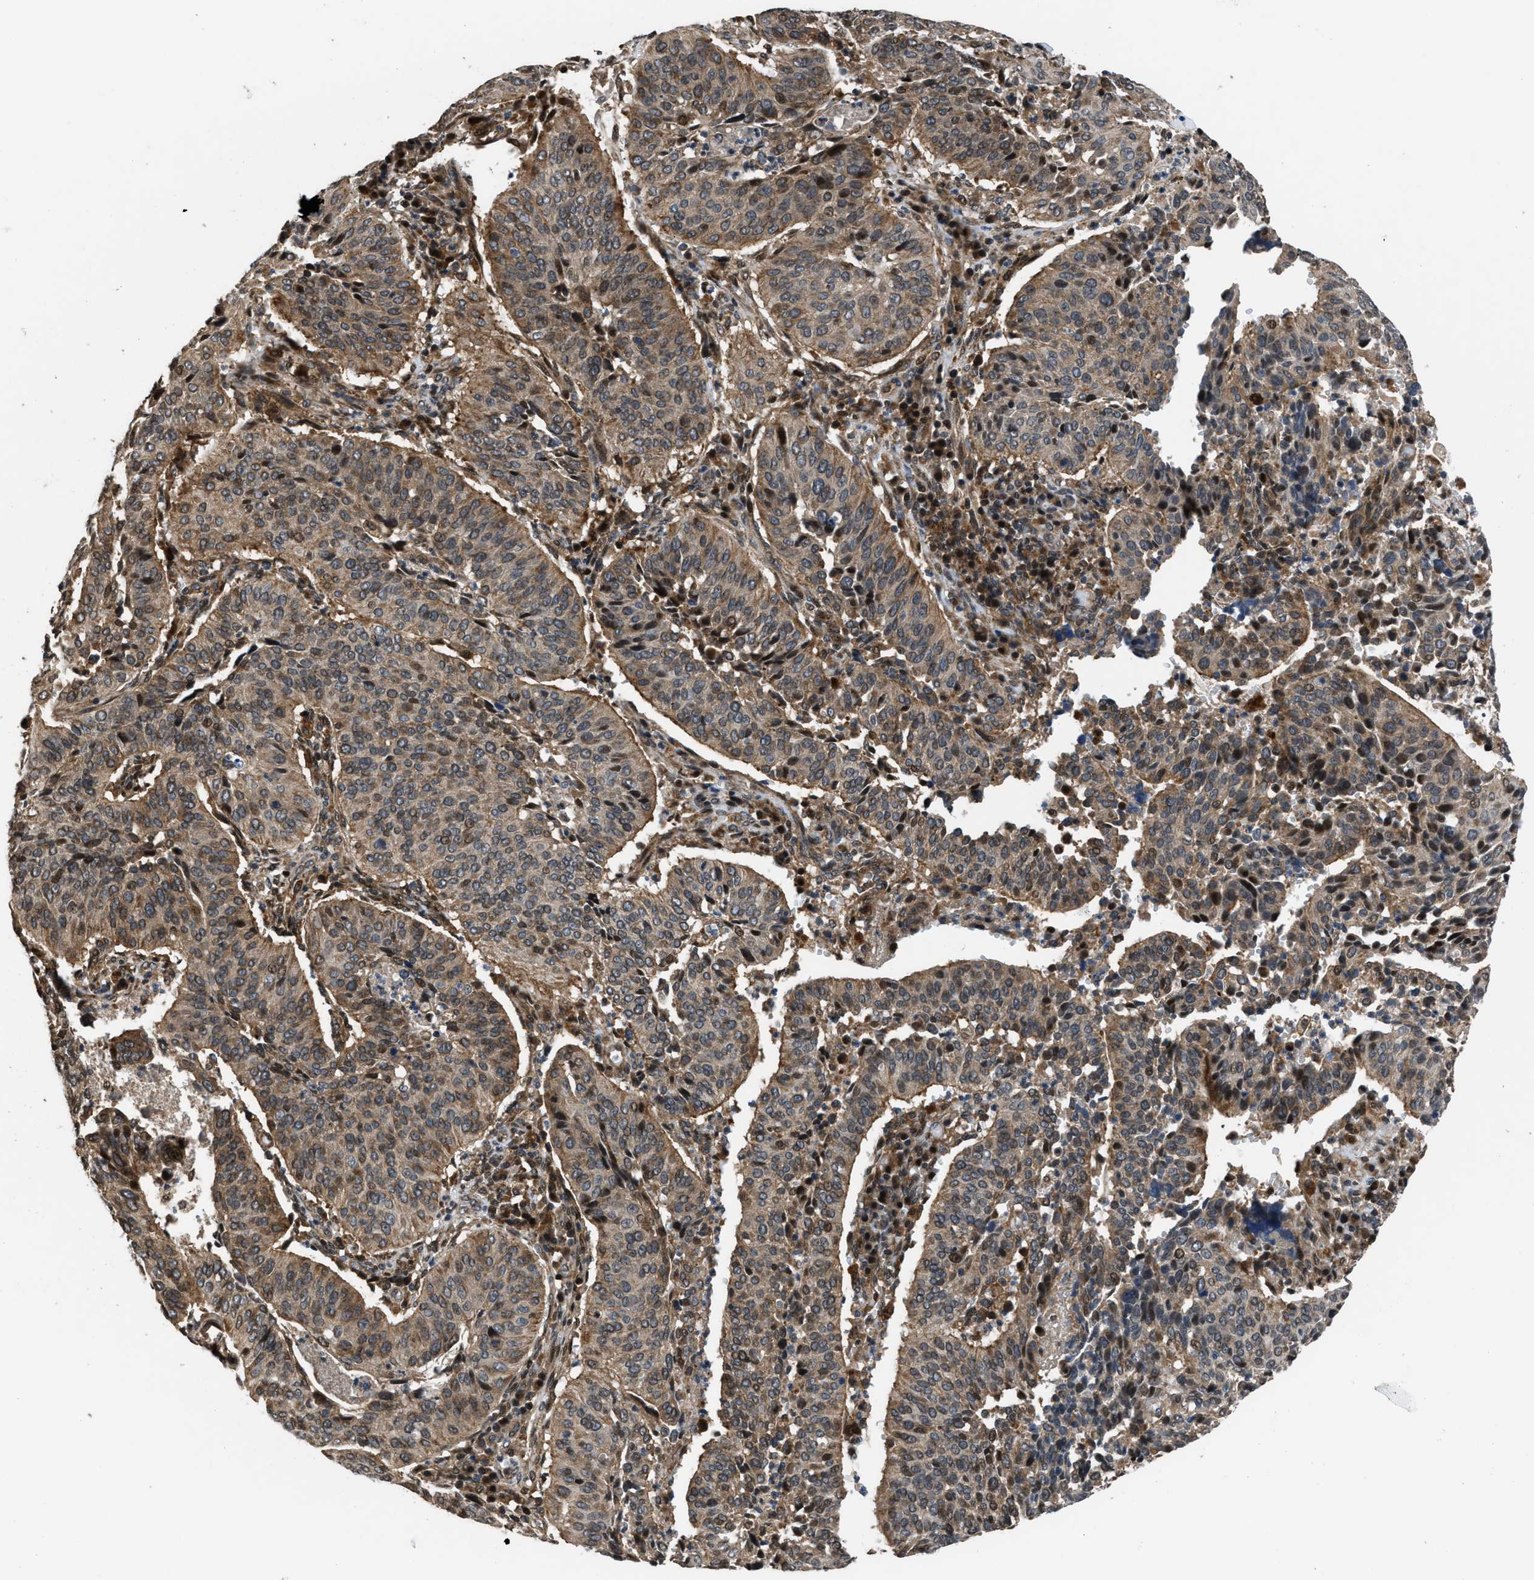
{"staining": {"intensity": "moderate", "quantity": ">75%", "location": "cytoplasmic/membranous,nuclear"}, "tissue": "cervical cancer", "cell_type": "Tumor cells", "image_type": "cancer", "snomed": [{"axis": "morphology", "description": "Normal tissue, NOS"}, {"axis": "morphology", "description": "Squamous cell carcinoma, NOS"}, {"axis": "topography", "description": "Cervix"}], "caption": "Approximately >75% of tumor cells in cervical squamous cell carcinoma reveal moderate cytoplasmic/membranous and nuclear protein expression as visualized by brown immunohistochemical staining.", "gene": "CTBS", "patient": {"sex": "female", "age": 39}}